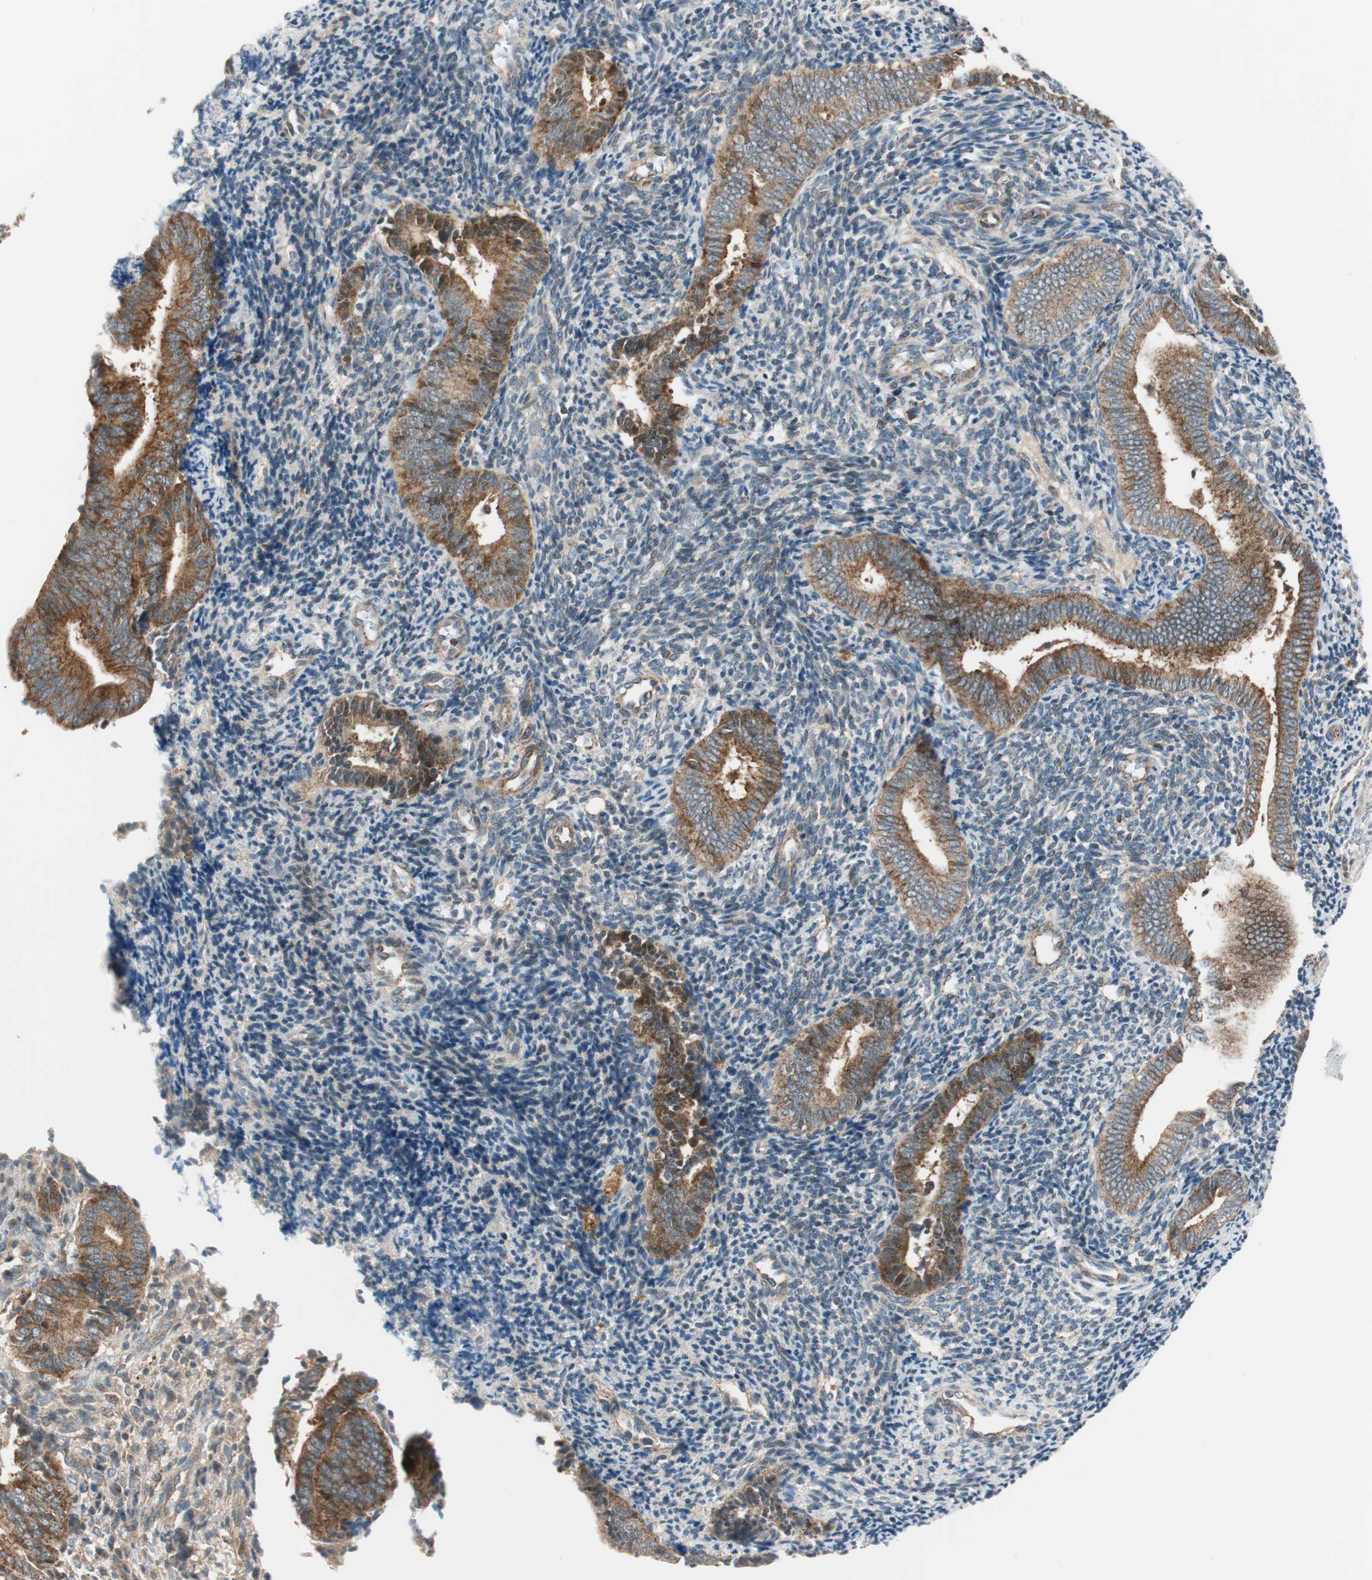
{"staining": {"intensity": "negative", "quantity": "none", "location": "none"}, "tissue": "endometrium", "cell_type": "Cells in endometrial stroma", "image_type": "normal", "snomed": [{"axis": "morphology", "description": "Normal tissue, NOS"}, {"axis": "topography", "description": "Uterus"}, {"axis": "topography", "description": "Endometrium"}], "caption": "DAB (3,3'-diaminobenzidine) immunohistochemical staining of normal human endometrium exhibits no significant positivity in cells in endometrial stroma. The staining is performed using DAB brown chromogen with nuclei counter-stained in using hematoxylin.", "gene": "ABI1", "patient": {"sex": "female", "age": 33}}